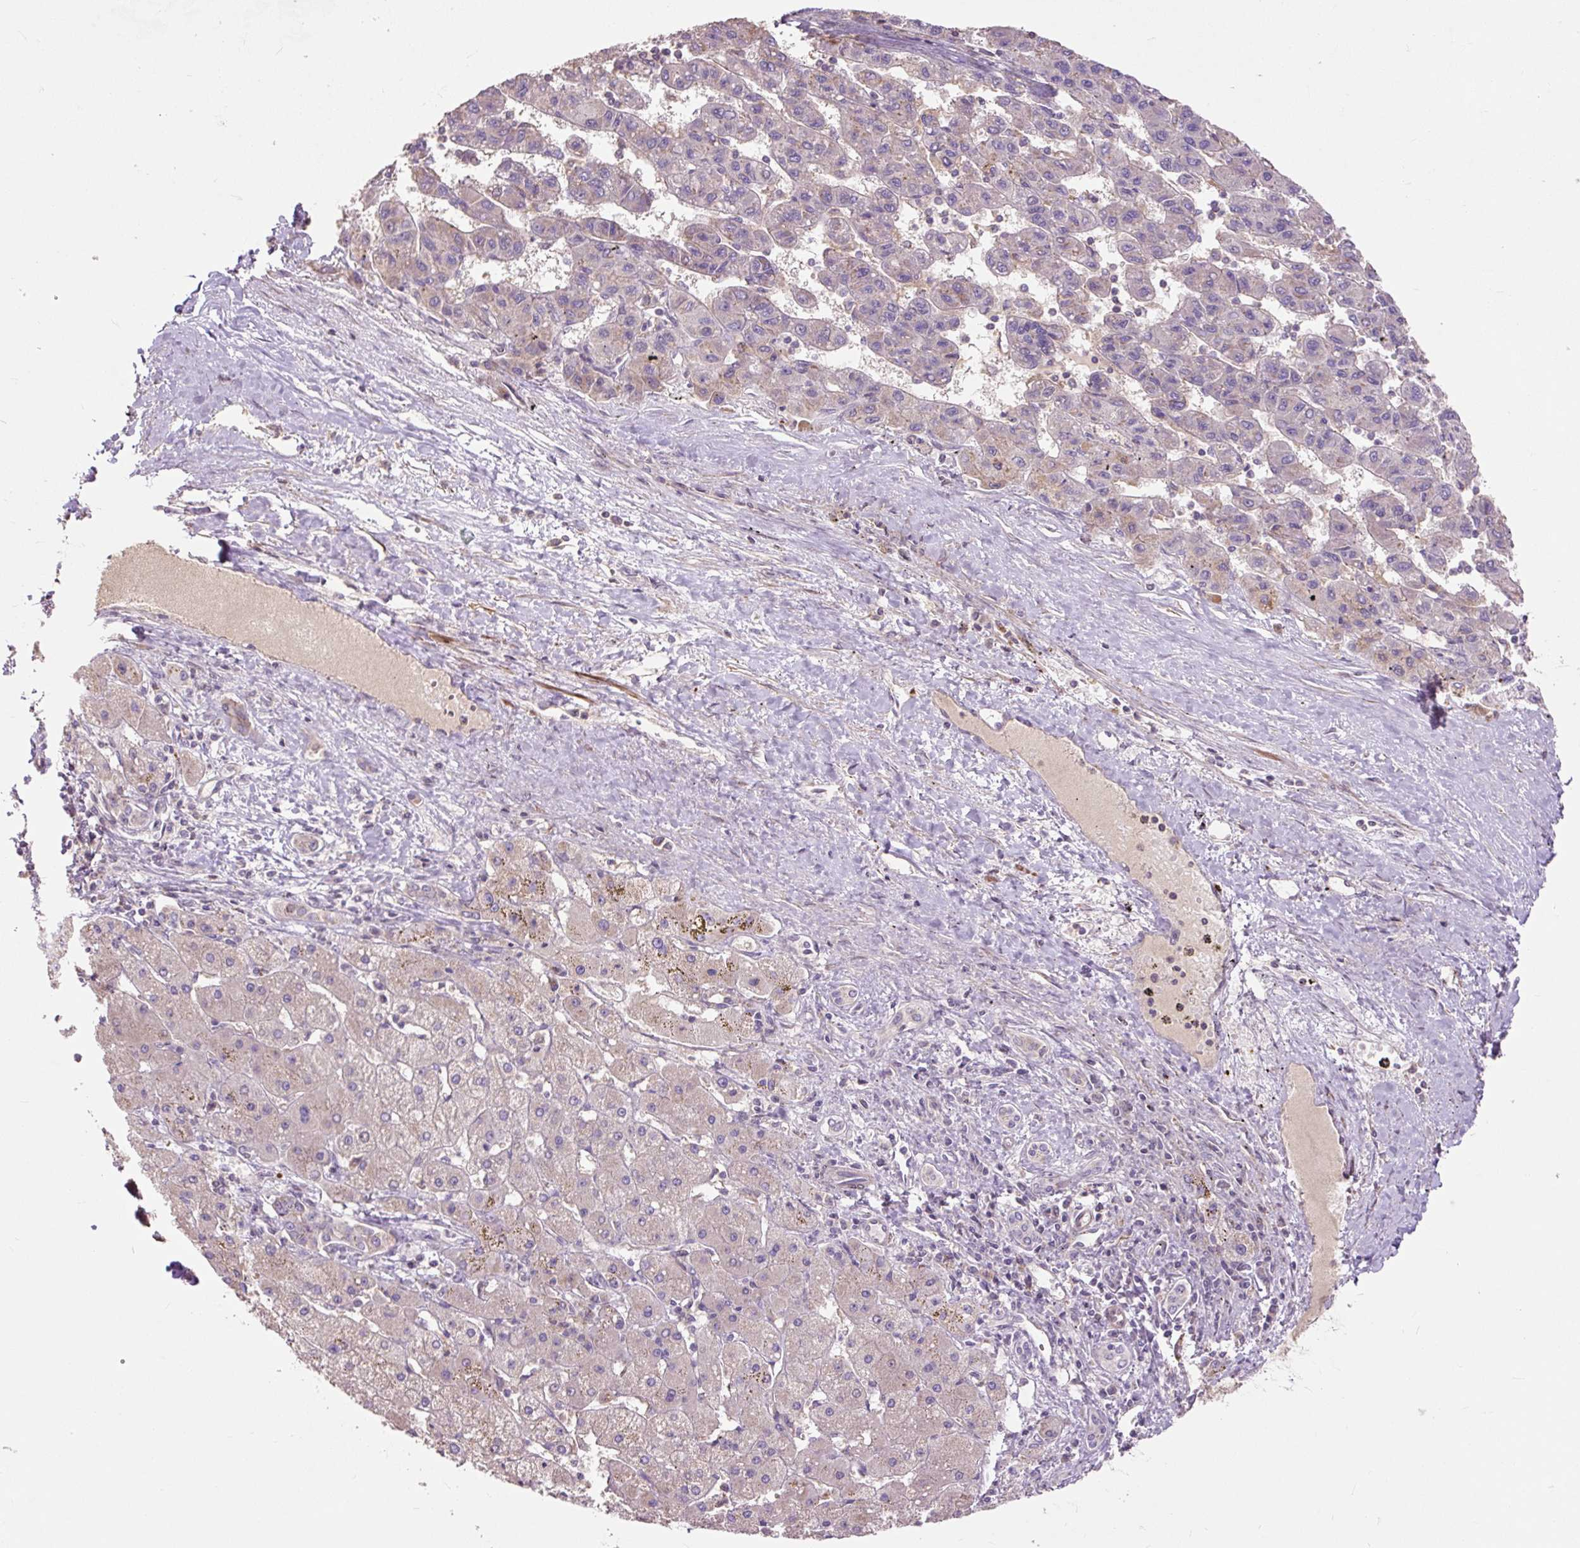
{"staining": {"intensity": "negative", "quantity": "none", "location": "none"}, "tissue": "liver cancer", "cell_type": "Tumor cells", "image_type": "cancer", "snomed": [{"axis": "morphology", "description": "Carcinoma, Hepatocellular, NOS"}, {"axis": "topography", "description": "Liver"}], "caption": "A histopathology image of liver cancer (hepatocellular carcinoma) stained for a protein demonstrates no brown staining in tumor cells. (DAB (3,3'-diaminobenzidine) immunohistochemistry, high magnification).", "gene": "PRIMPOL", "patient": {"sex": "female", "age": 82}}